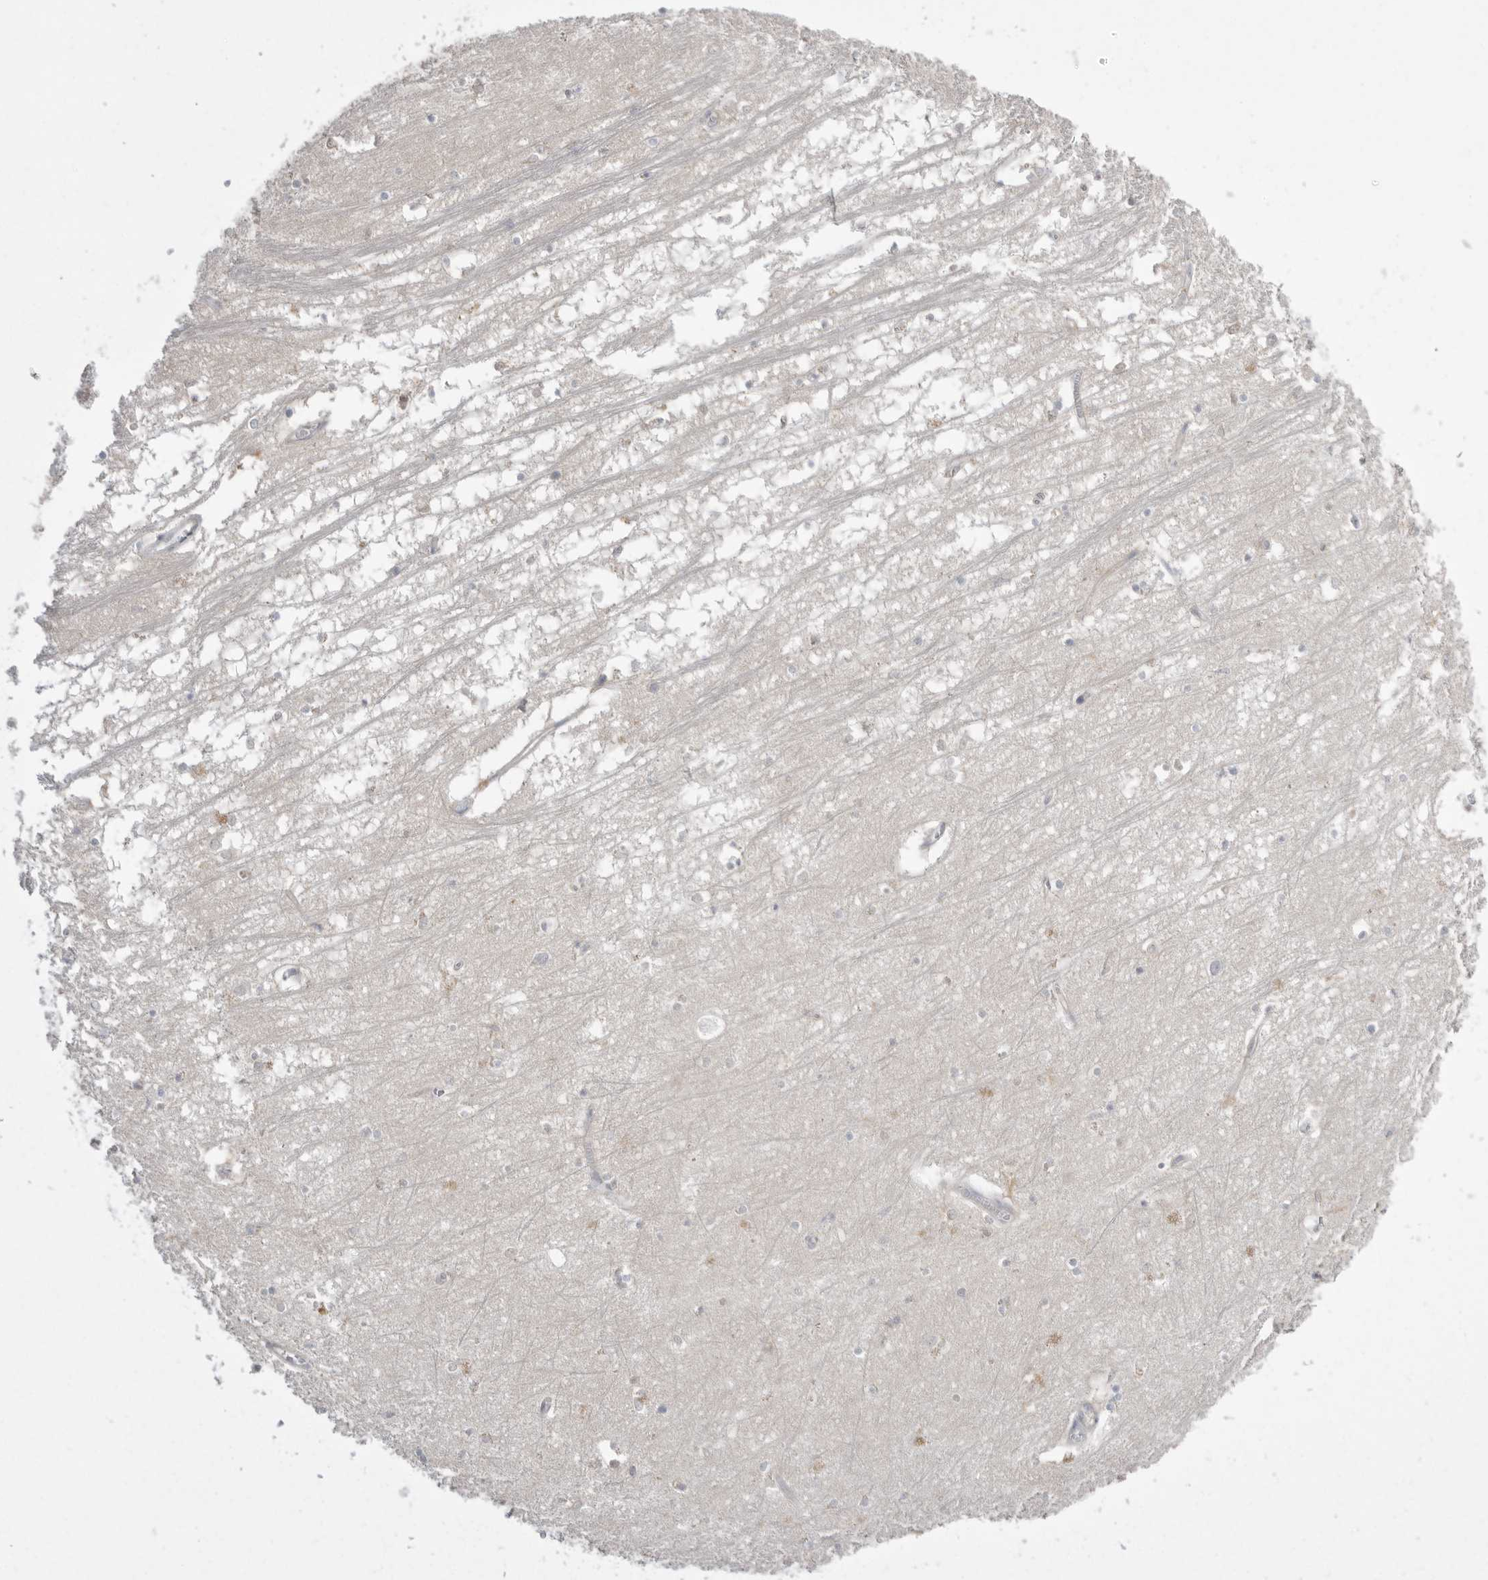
{"staining": {"intensity": "moderate", "quantity": "<25%", "location": "cytoplasmic/membranous"}, "tissue": "hippocampus", "cell_type": "Glial cells", "image_type": "normal", "snomed": [{"axis": "morphology", "description": "Normal tissue, NOS"}, {"axis": "topography", "description": "Hippocampus"}], "caption": "This micrograph reveals immunohistochemistry staining of unremarkable hippocampus, with low moderate cytoplasmic/membranous staining in about <25% of glial cells.", "gene": "KYAT3", "patient": {"sex": "male", "age": 70}}